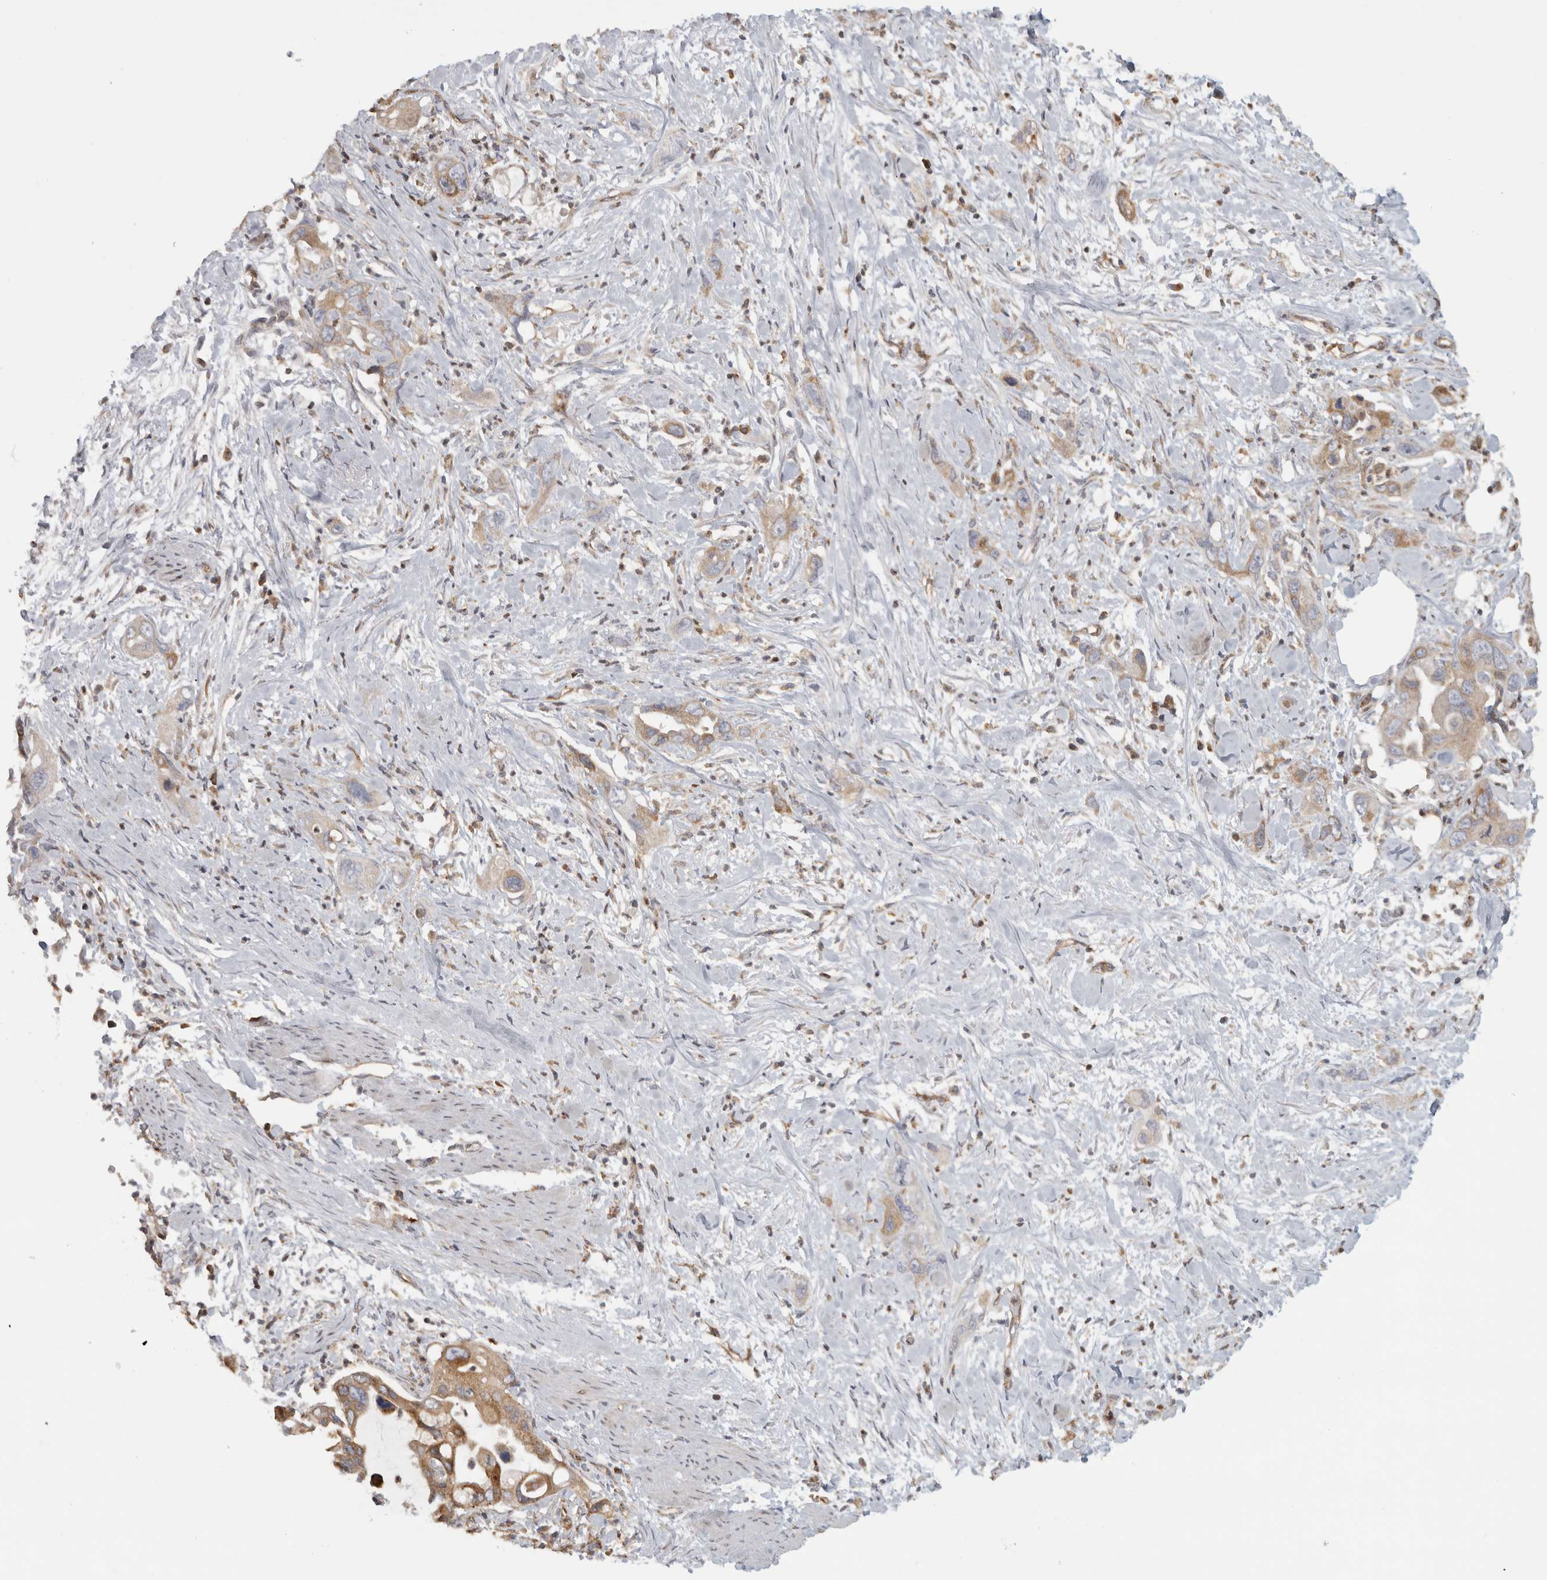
{"staining": {"intensity": "weak", "quantity": ">75%", "location": "cytoplasmic/membranous"}, "tissue": "pancreatic cancer", "cell_type": "Tumor cells", "image_type": "cancer", "snomed": [{"axis": "morphology", "description": "Adenocarcinoma, NOS"}, {"axis": "topography", "description": "Pancreas"}], "caption": "Protein staining demonstrates weak cytoplasmic/membranous expression in approximately >75% of tumor cells in pancreatic adenocarcinoma.", "gene": "HLA-E", "patient": {"sex": "female", "age": 70}}